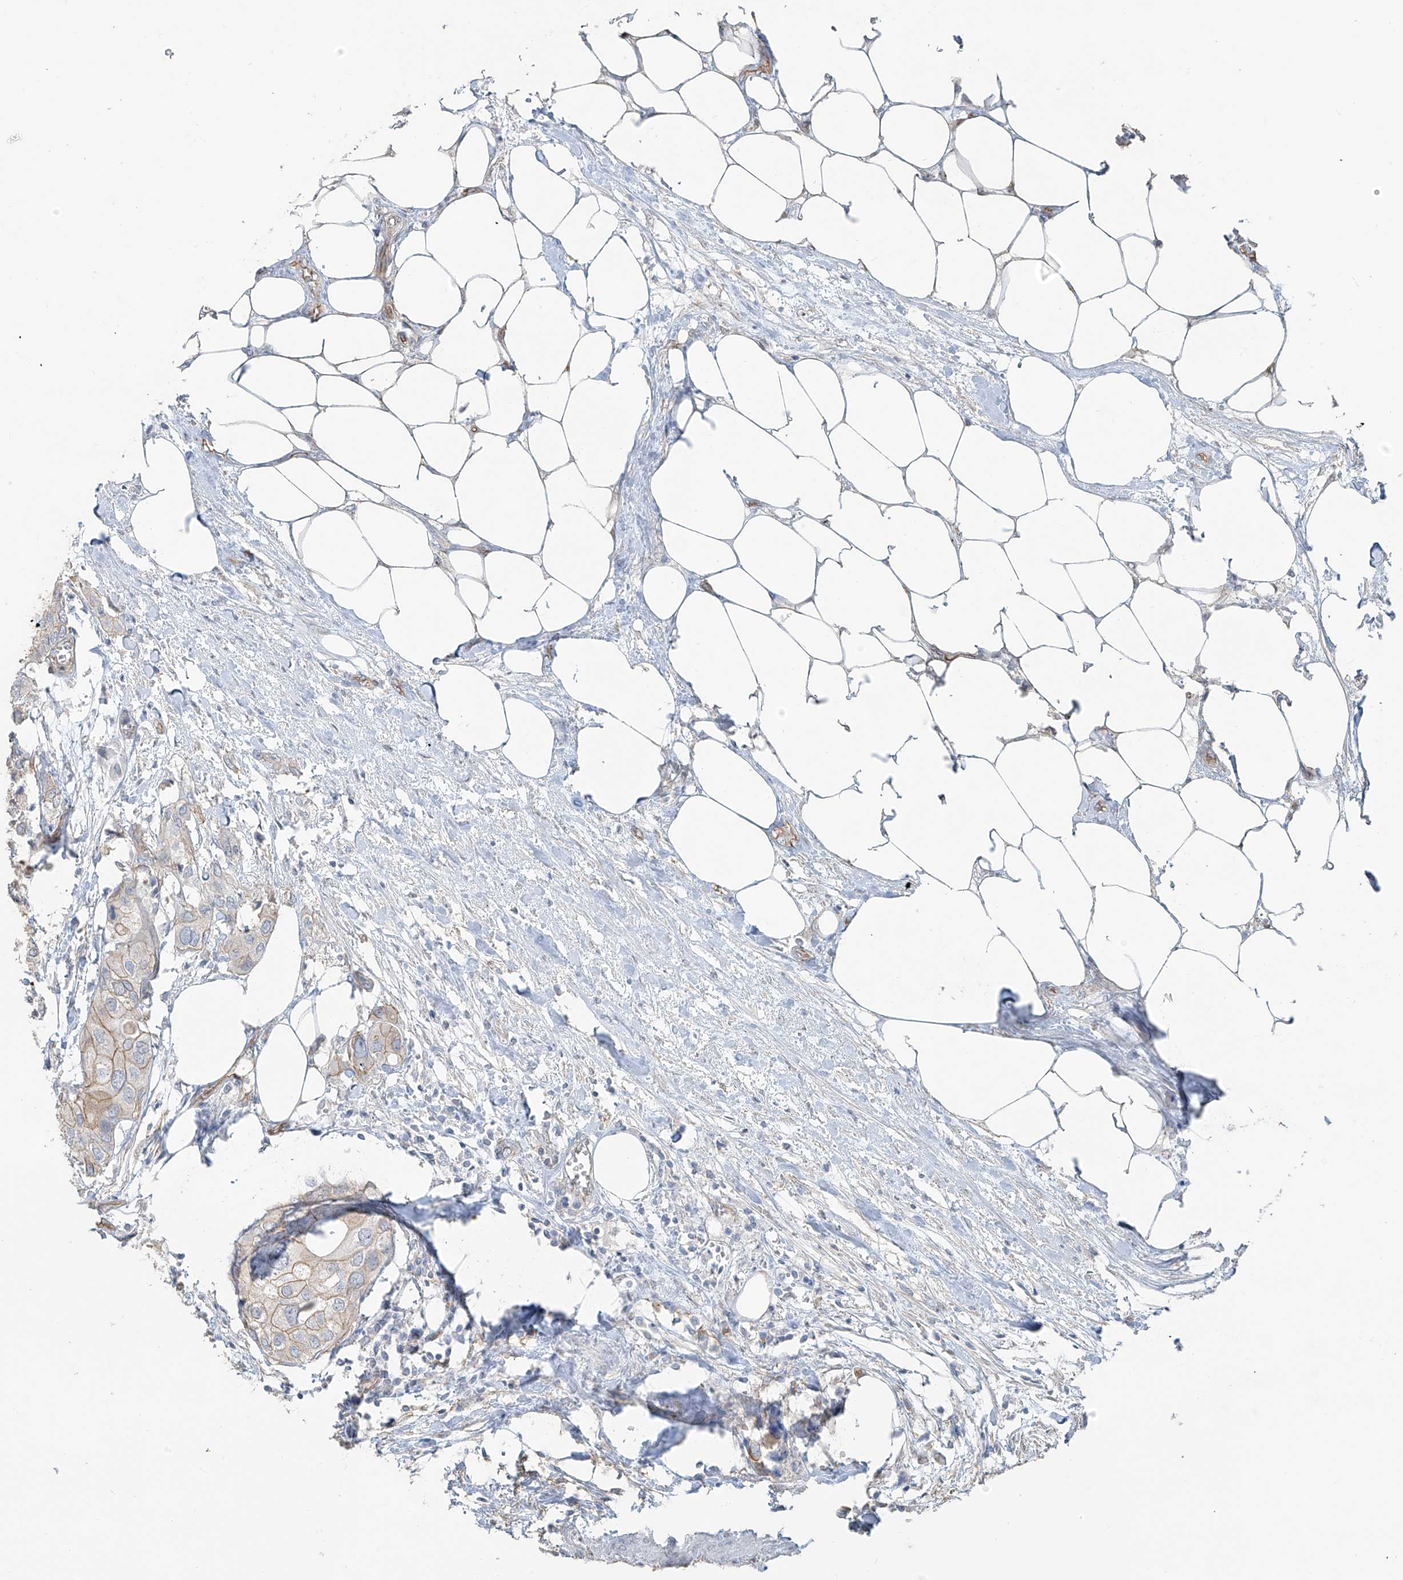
{"staining": {"intensity": "weak", "quantity": ">75%", "location": "cytoplasmic/membranous"}, "tissue": "urothelial cancer", "cell_type": "Tumor cells", "image_type": "cancer", "snomed": [{"axis": "morphology", "description": "Urothelial carcinoma, High grade"}, {"axis": "topography", "description": "Urinary bladder"}], "caption": "Tumor cells display low levels of weak cytoplasmic/membranous staining in approximately >75% of cells in human high-grade urothelial carcinoma.", "gene": "TUBE1", "patient": {"sex": "male", "age": 64}}